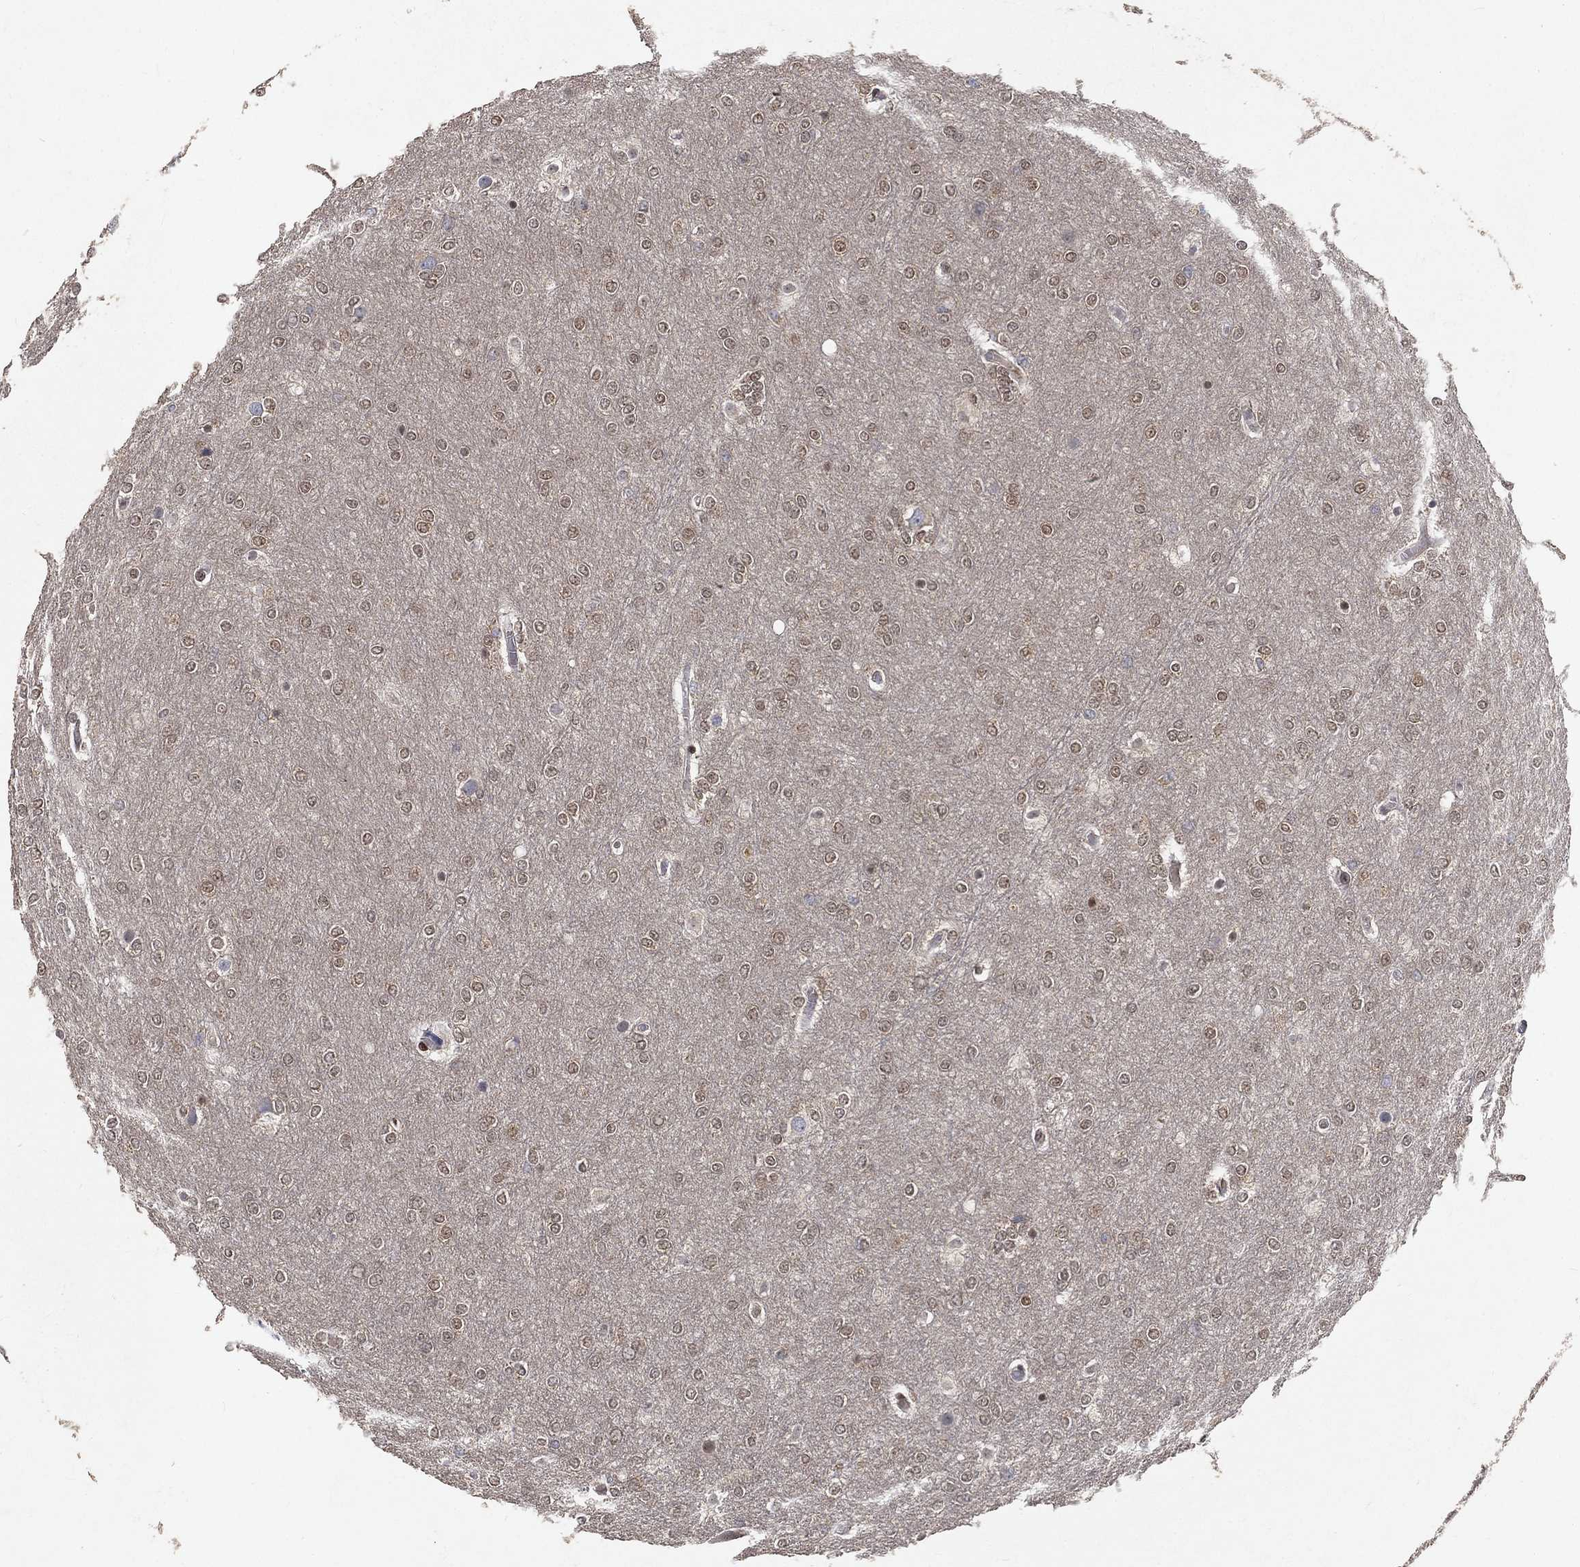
{"staining": {"intensity": "negative", "quantity": "none", "location": "none"}, "tissue": "glioma", "cell_type": "Tumor cells", "image_type": "cancer", "snomed": [{"axis": "morphology", "description": "Glioma, malignant, High grade"}, {"axis": "topography", "description": "Brain"}], "caption": "A high-resolution photomicrograph shows immunohistochemistry (IHC) staining of high-grade glioma (malignant), which exhibits no significant positivity in tumor cells. (Stains: DAB IHC with hematoxylin counter stain, Microscopy: brightfield microscopy at high magnification).", "gene": "CRTC3", "patient": {"sex": "female", "age": 61}}